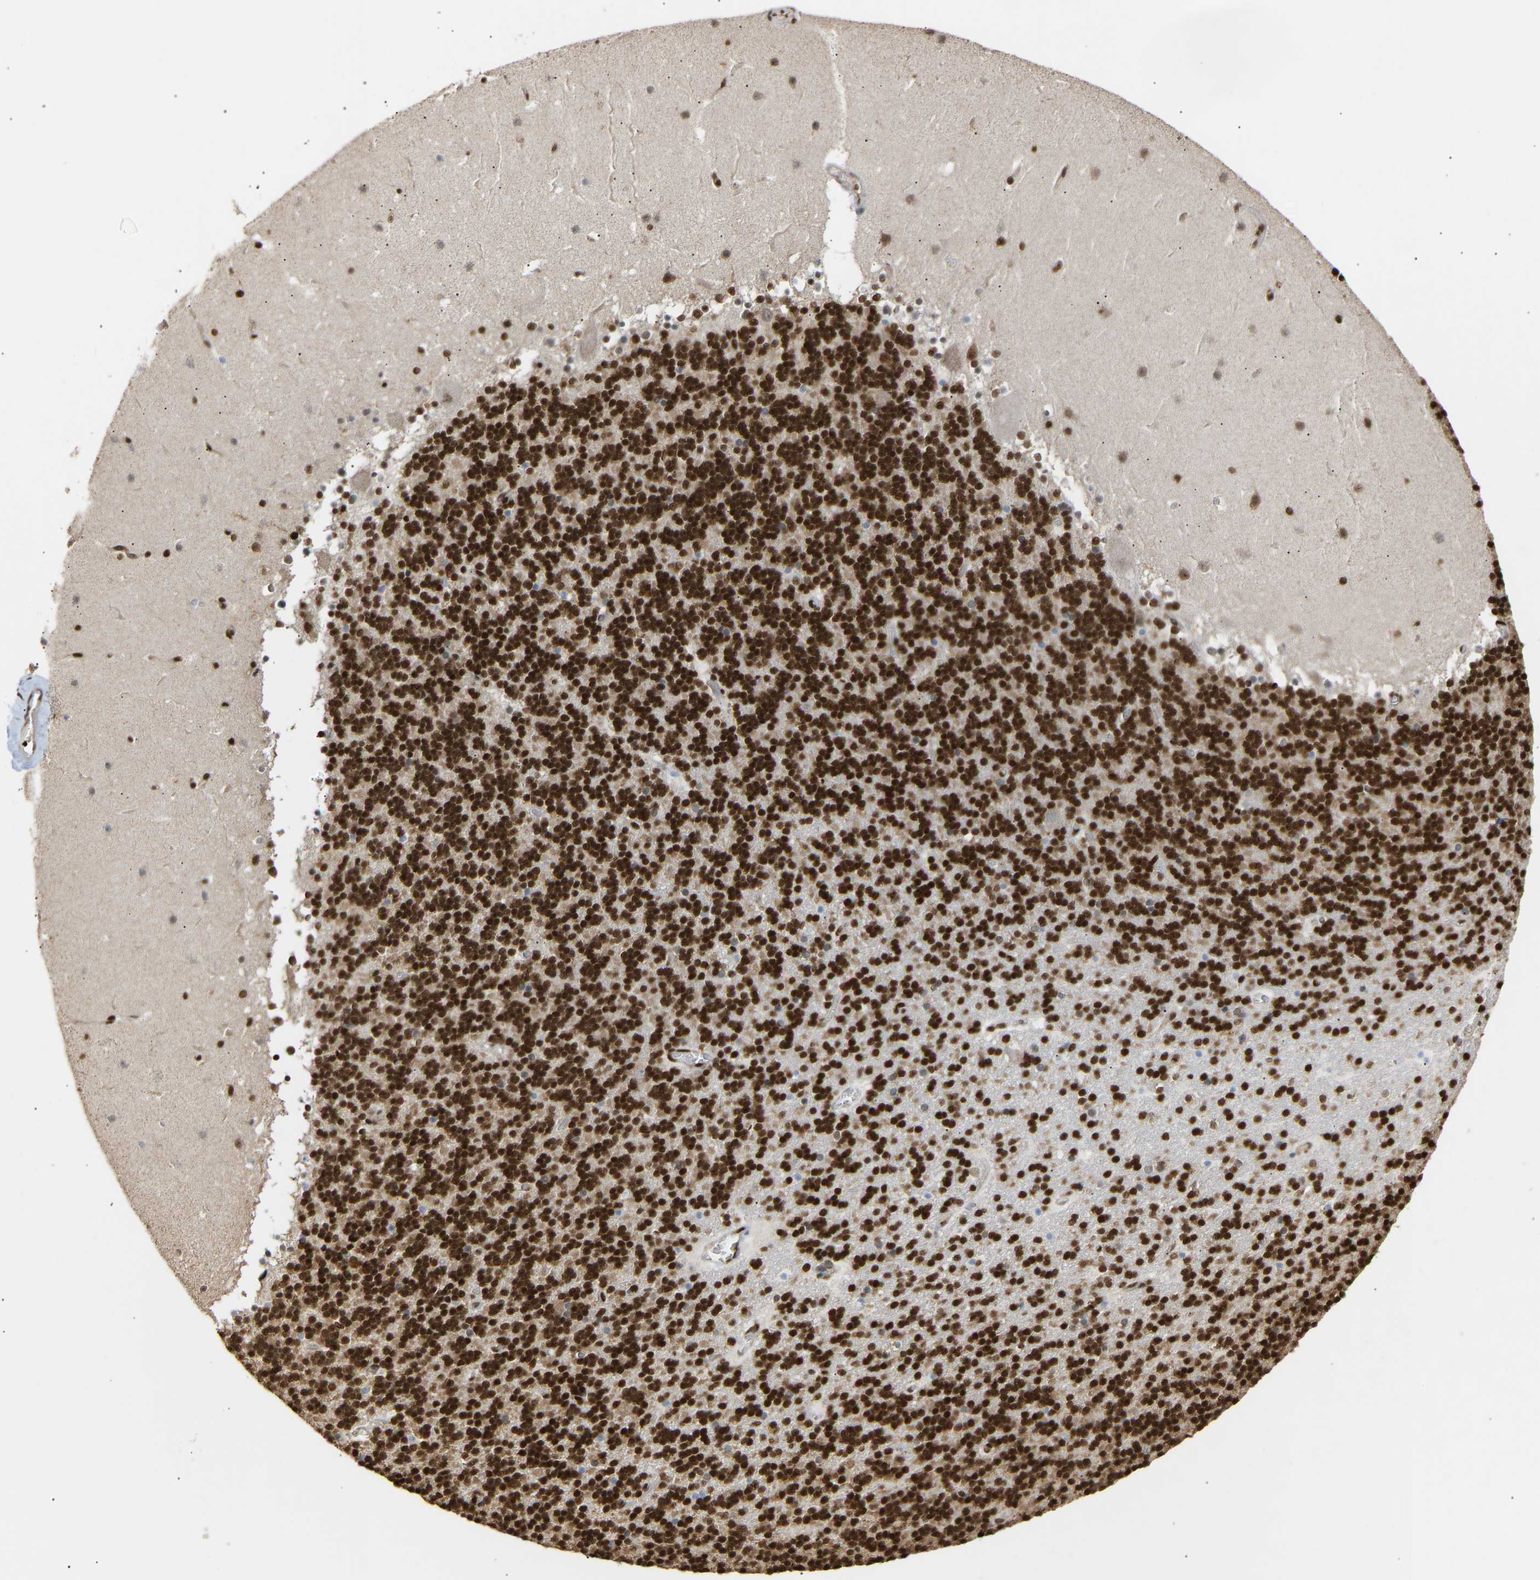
{"staining": {"intensity": "strong", "quantity": ">75%", "location": "nuclear"}, "tissue": "cerebellum", "cell_type": "Cells in granular layer", "image_type": "normal", "snomed": [{"axis": "morphology", "description": "Normal tissue, NOS"}, {"axis": "topography", "description": "Cerebellum"}], "caption": "Immunohistochemical staining of unremarkable human cerebellum shows >75% levels of strong nuclear protein positivity in about >75% of cells in granular layer.", "gene": "ALYREF", "patient": {"sex": "male", "age": 45}}